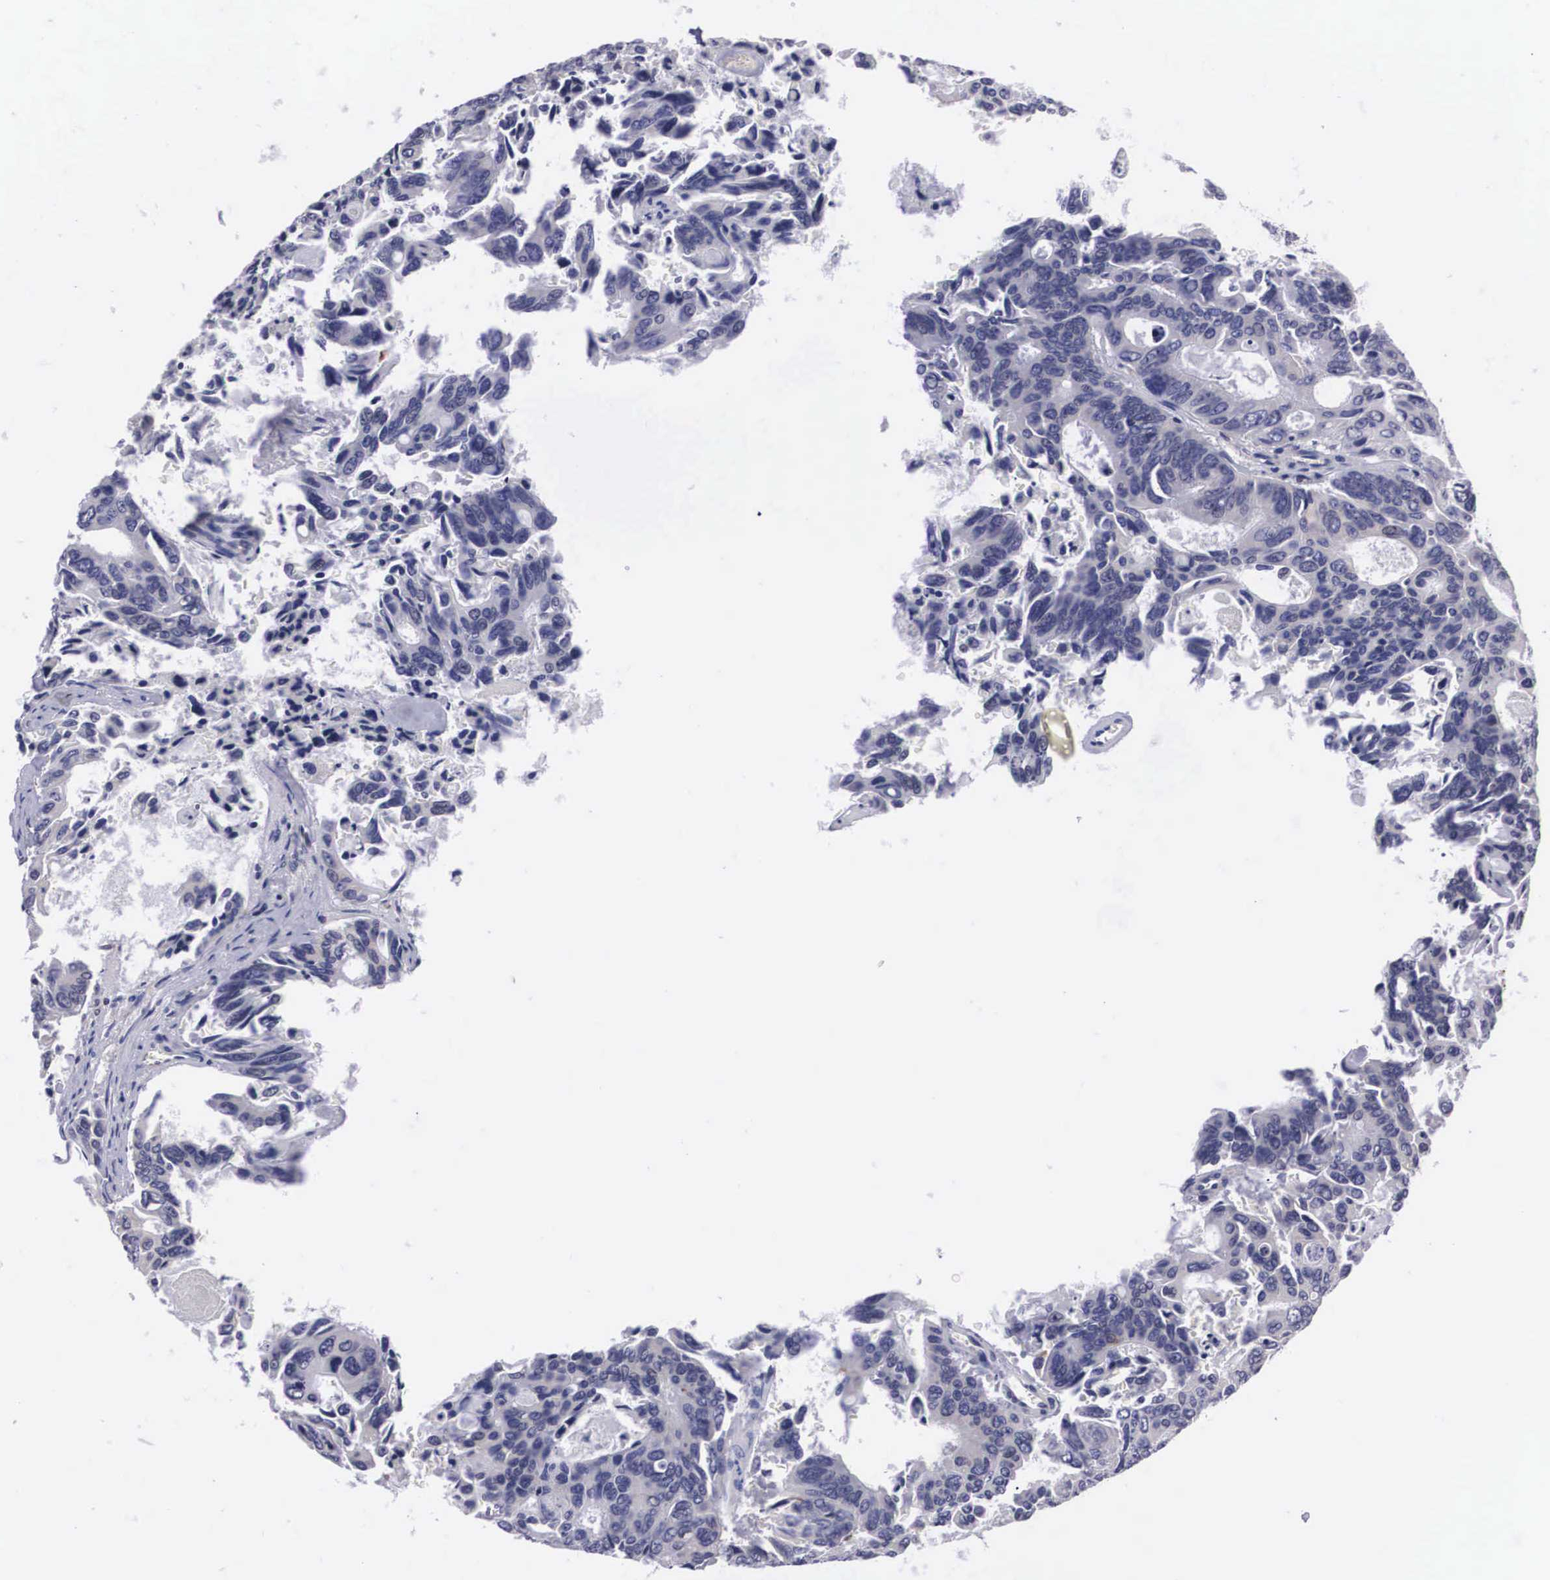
{"staining": {"intensity": "negative", "quantity": "none", "location": "none"}, "tissue": "colorectal cancer", "cell_type": "Tumor cells", "image_type": "cancer", "snomed": [{"axis": "morphology", "description": "Adenocarcinoma, NOS"}, {"axis": "topography", "description": "Rectum"}], "caption": "Colorectal adenocarcinoma was stained to show a protein in brown. There is no significant expression in tumor cells. (Immunohistochemistry (ihc), brightfield microscopy, high magnification).", "gene": "CRELD2", "patient": {"sex": "male", "age": 76}}